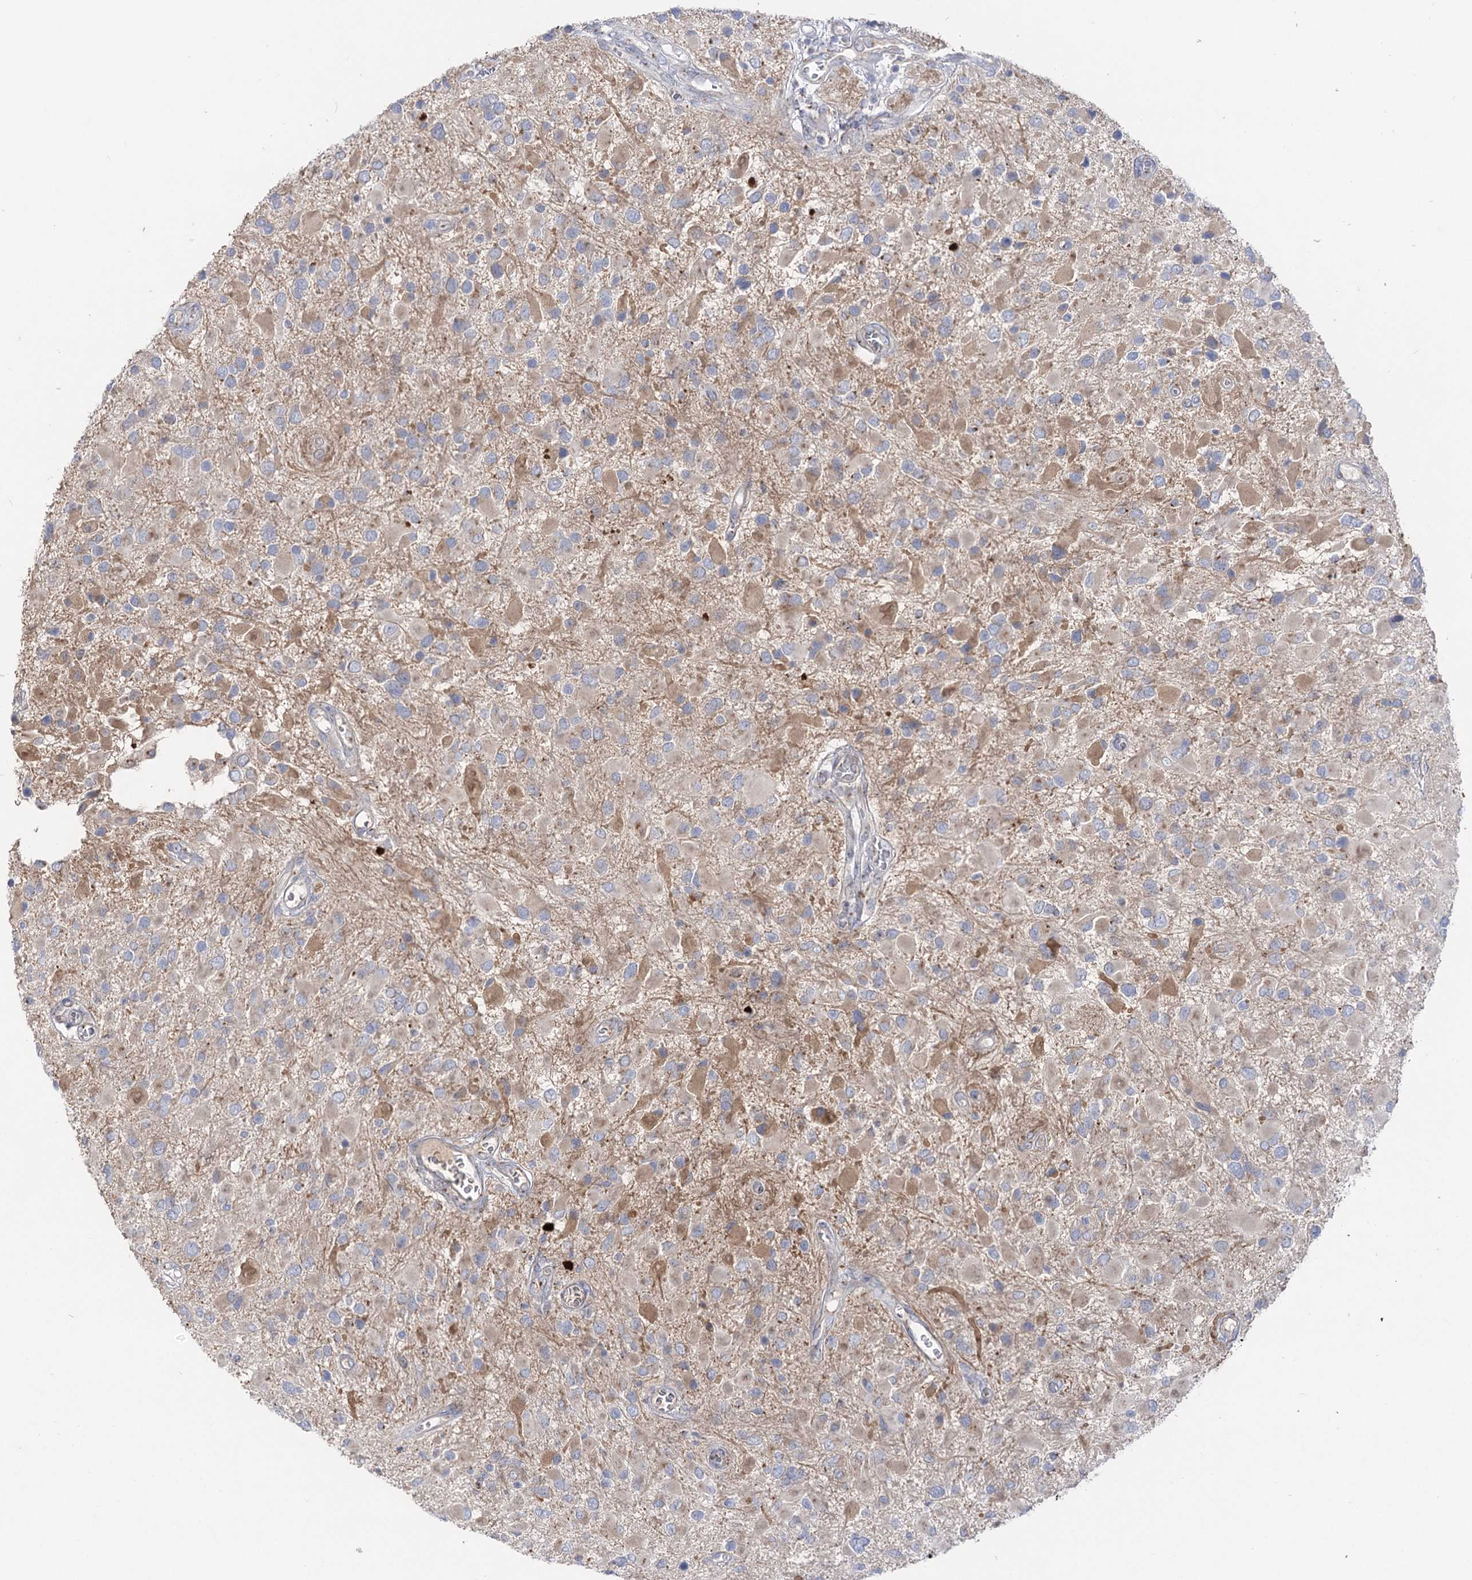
{"staining": {"intensity": "weak", "quantity": "<25%", "location": "cytoplasmic/membranous"}, "tissue": "glioma", "cell_type": "Tumor cells", "image_type": "cancer", "snomed": [{"axis": "morphology", "description": "Glioma, malignant, High grade"}, {"axis": "topography", "description": "Brain"}], "caption": "IHC image of neoplastic tissue: human glioma stained with DAB (3,3'-diaminobenzidine) shows no significant protein positivity in tumor cells.", "gene": "GBF1", "patient": {"sex": "male", "age": 53}}